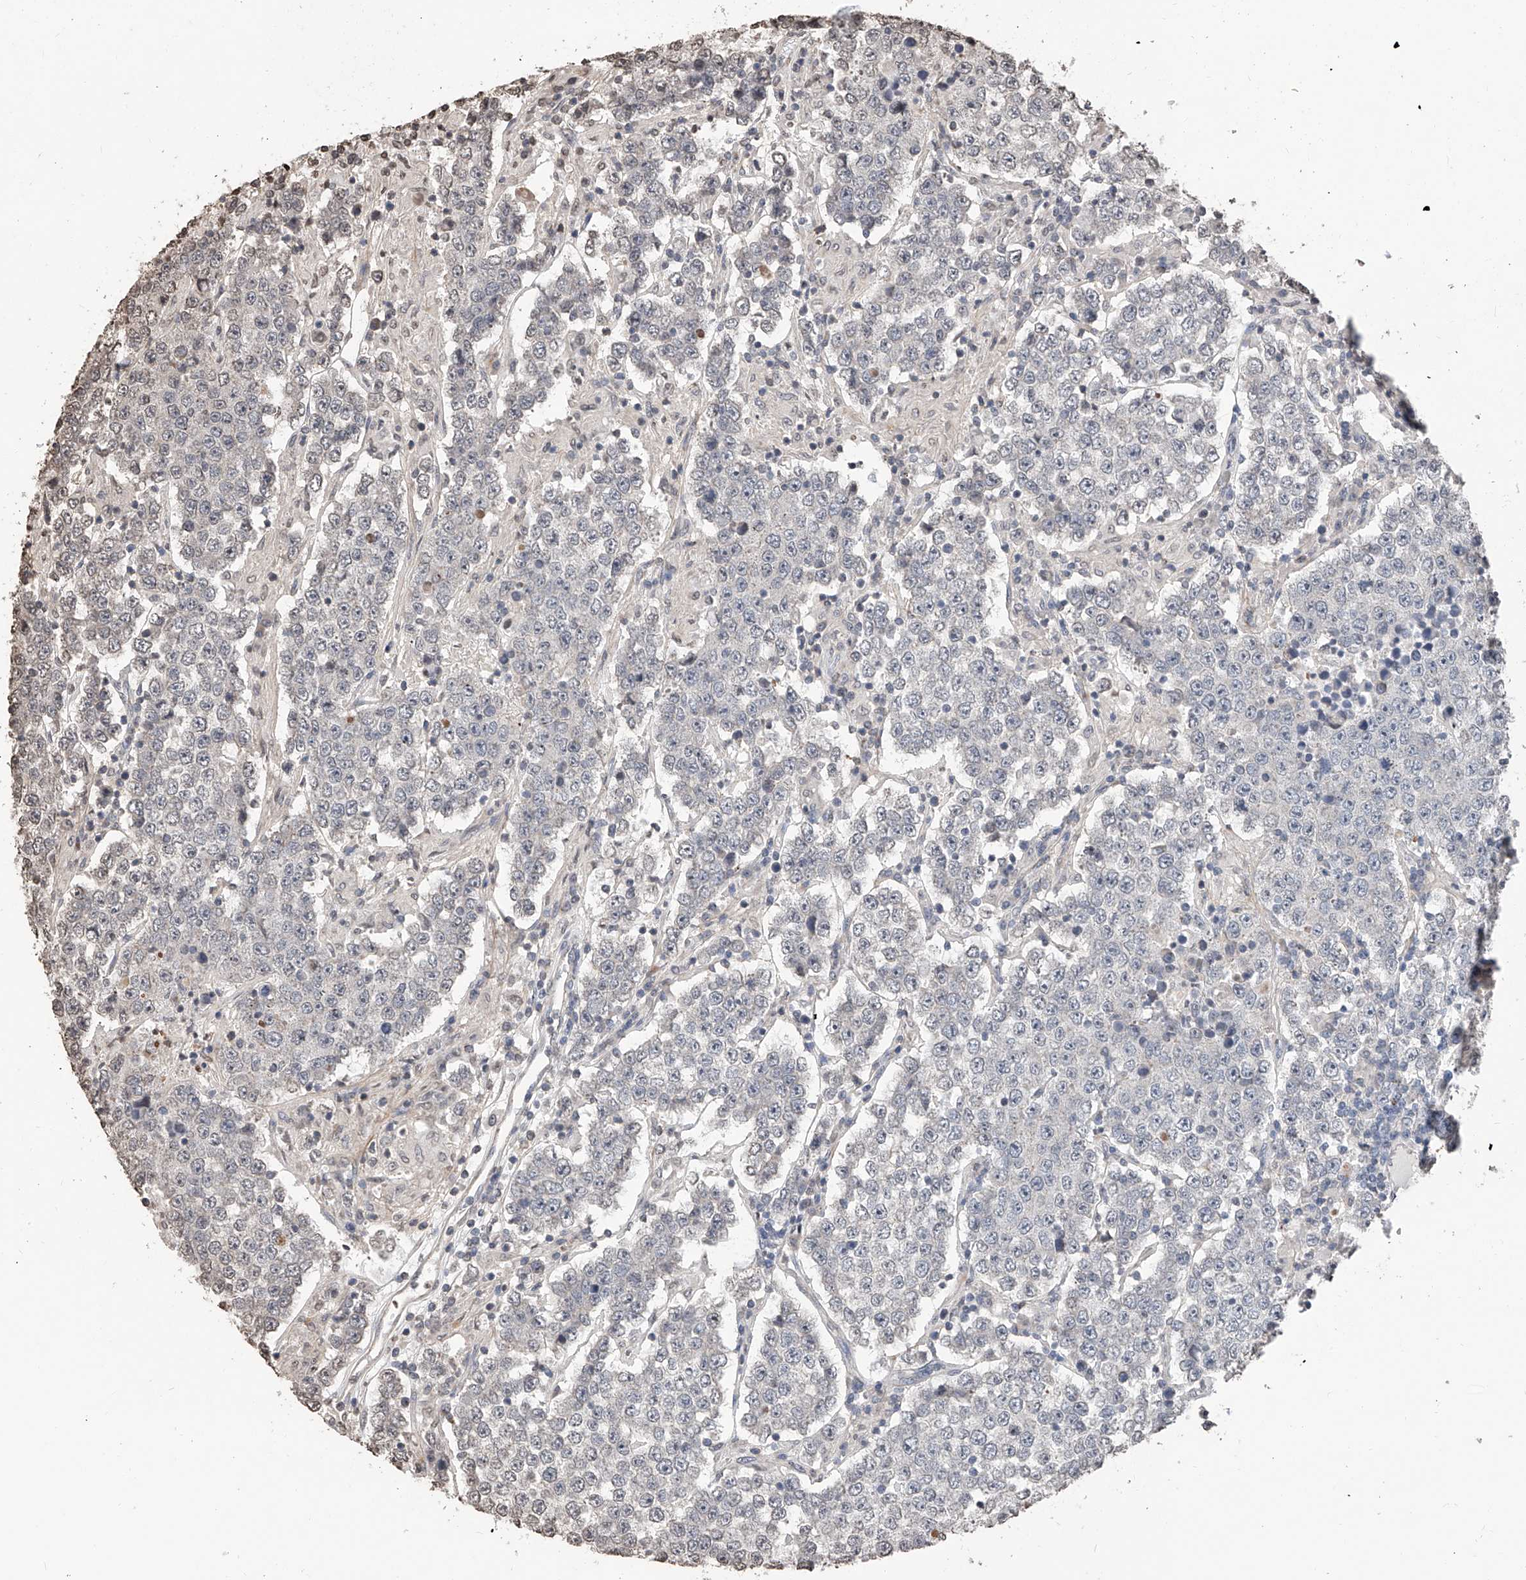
{"staining": {"intensity": "negative", "quantity": "none", "location": "none"}, "tissue": "testis cancer", "cell_type": "Tumor cells", "image_type": "cancer", "snomed": [{"axis": "morphology", "description": "Normal tissue, NOS"}, {"axis": "morphology", "description": "Urothelial carcinoma, High grade"}, {"axis": "morphology", "description": "Seminoma, NOS"}, {"axis": "morphology", "description": "Carcinoma, Embryonal, NOS"}, {"axis": "topography", "description": "Urinary bladder"}, {"axis": "topography", "description": "Testis"}], "caption": "IHC micrograph of neoplastic tissue: human testis cancer stained with DAB reveals no significant protein expression in tumor cells.", "gene": "RP9", "patient": {"sex": "male", "age": 41}}